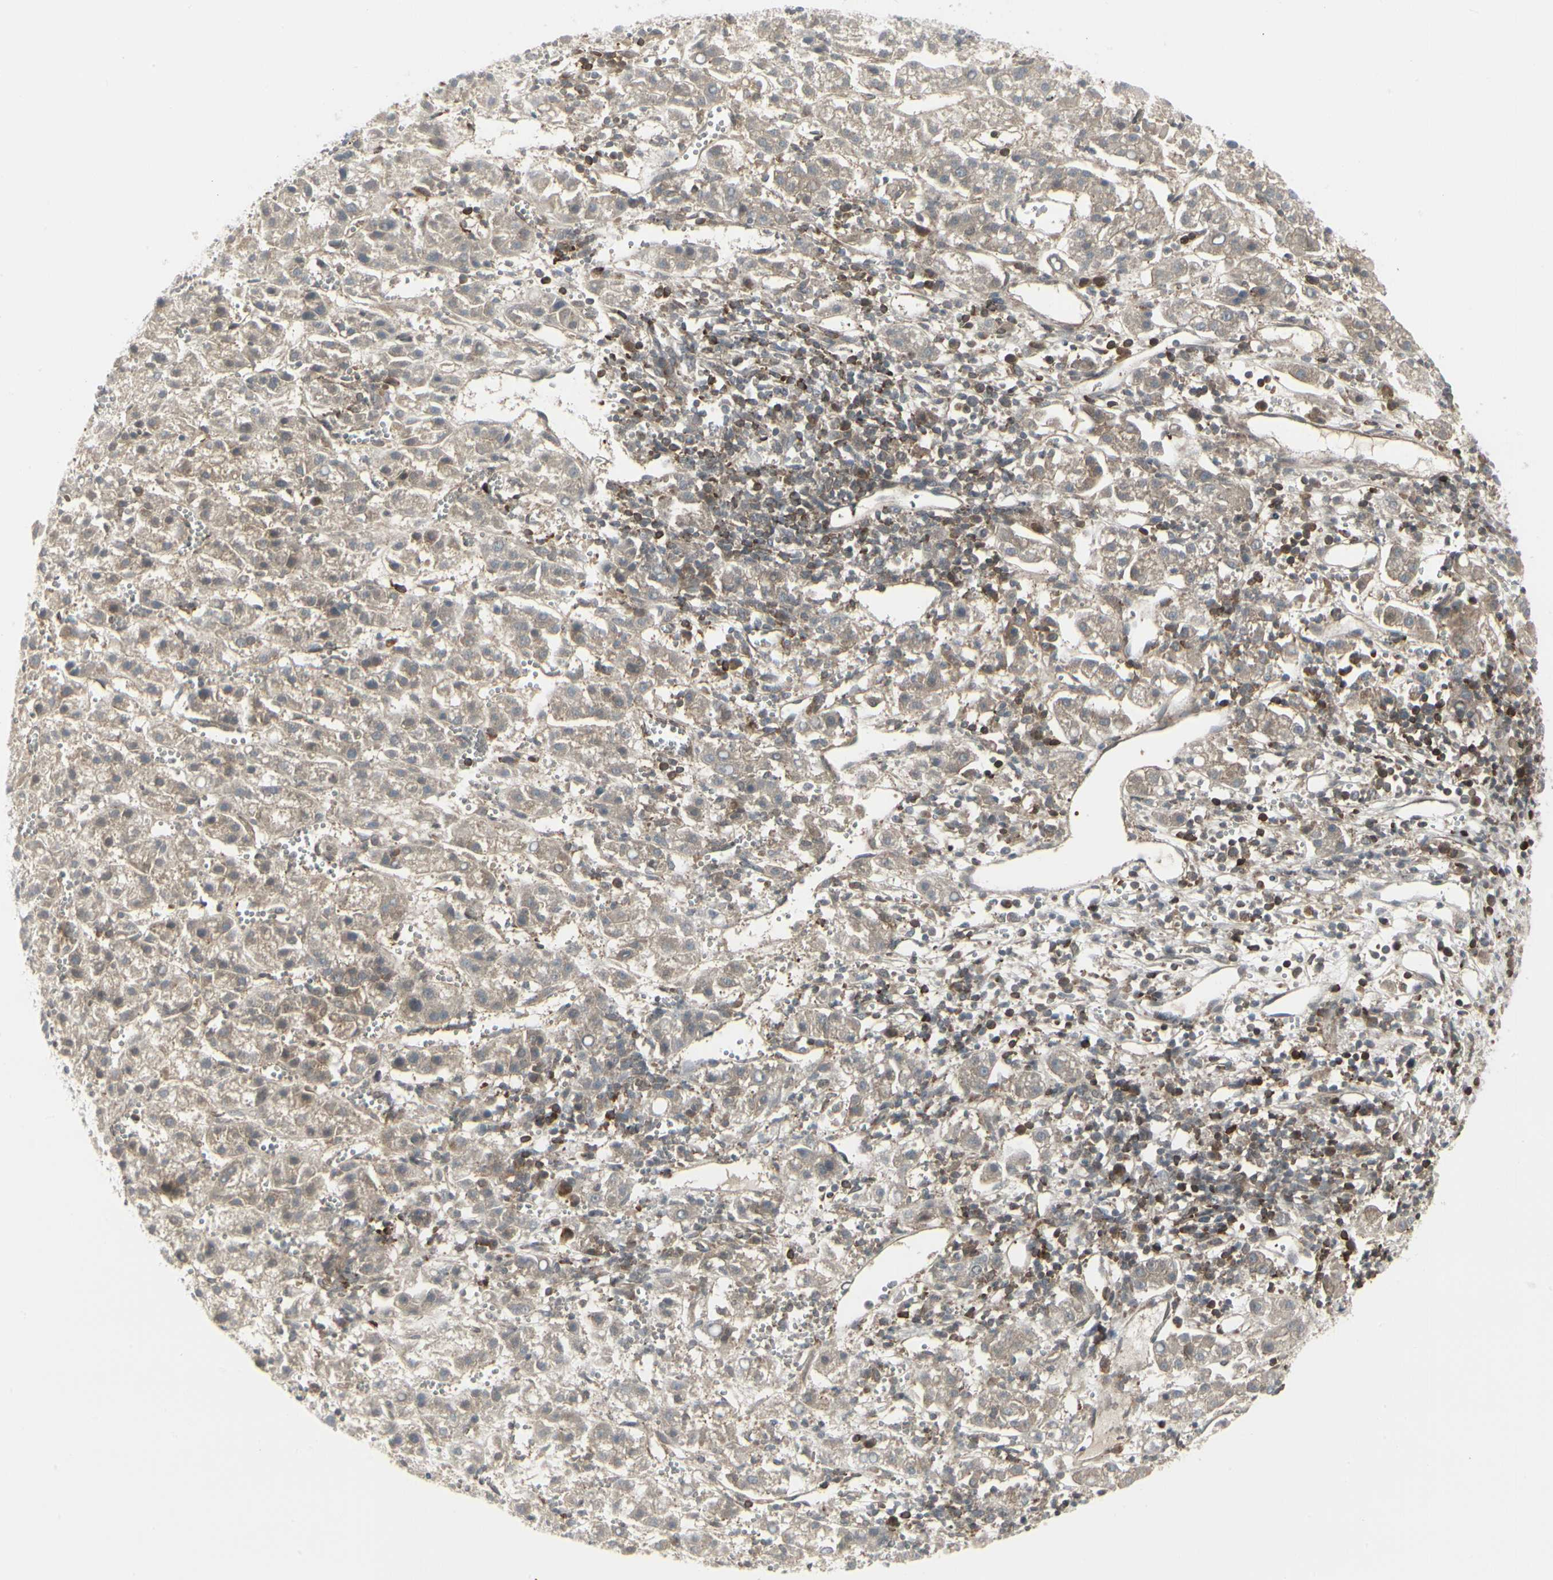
{"staining": {"intensity": "weak", "quantity": ">75%", "location": "cytoplasmic/membranous"}, "tissue": "liver cancer", "cell_type": "Tumor cells", "image_type": "cancer", "snomed": [{"axis": "morphology", "description": "Carcinoma, Hepatocellular, NOS"}, {"axis": "topography", "description": "Liver"}], "caption": "Liver cancer (hepatocellular carcinoma) stained for a protein displays weak cytoplasmic/membranous positivity in tumor cells.", "gene": "IGFBP6", "patient": {"sex": "female", "age": 58}}